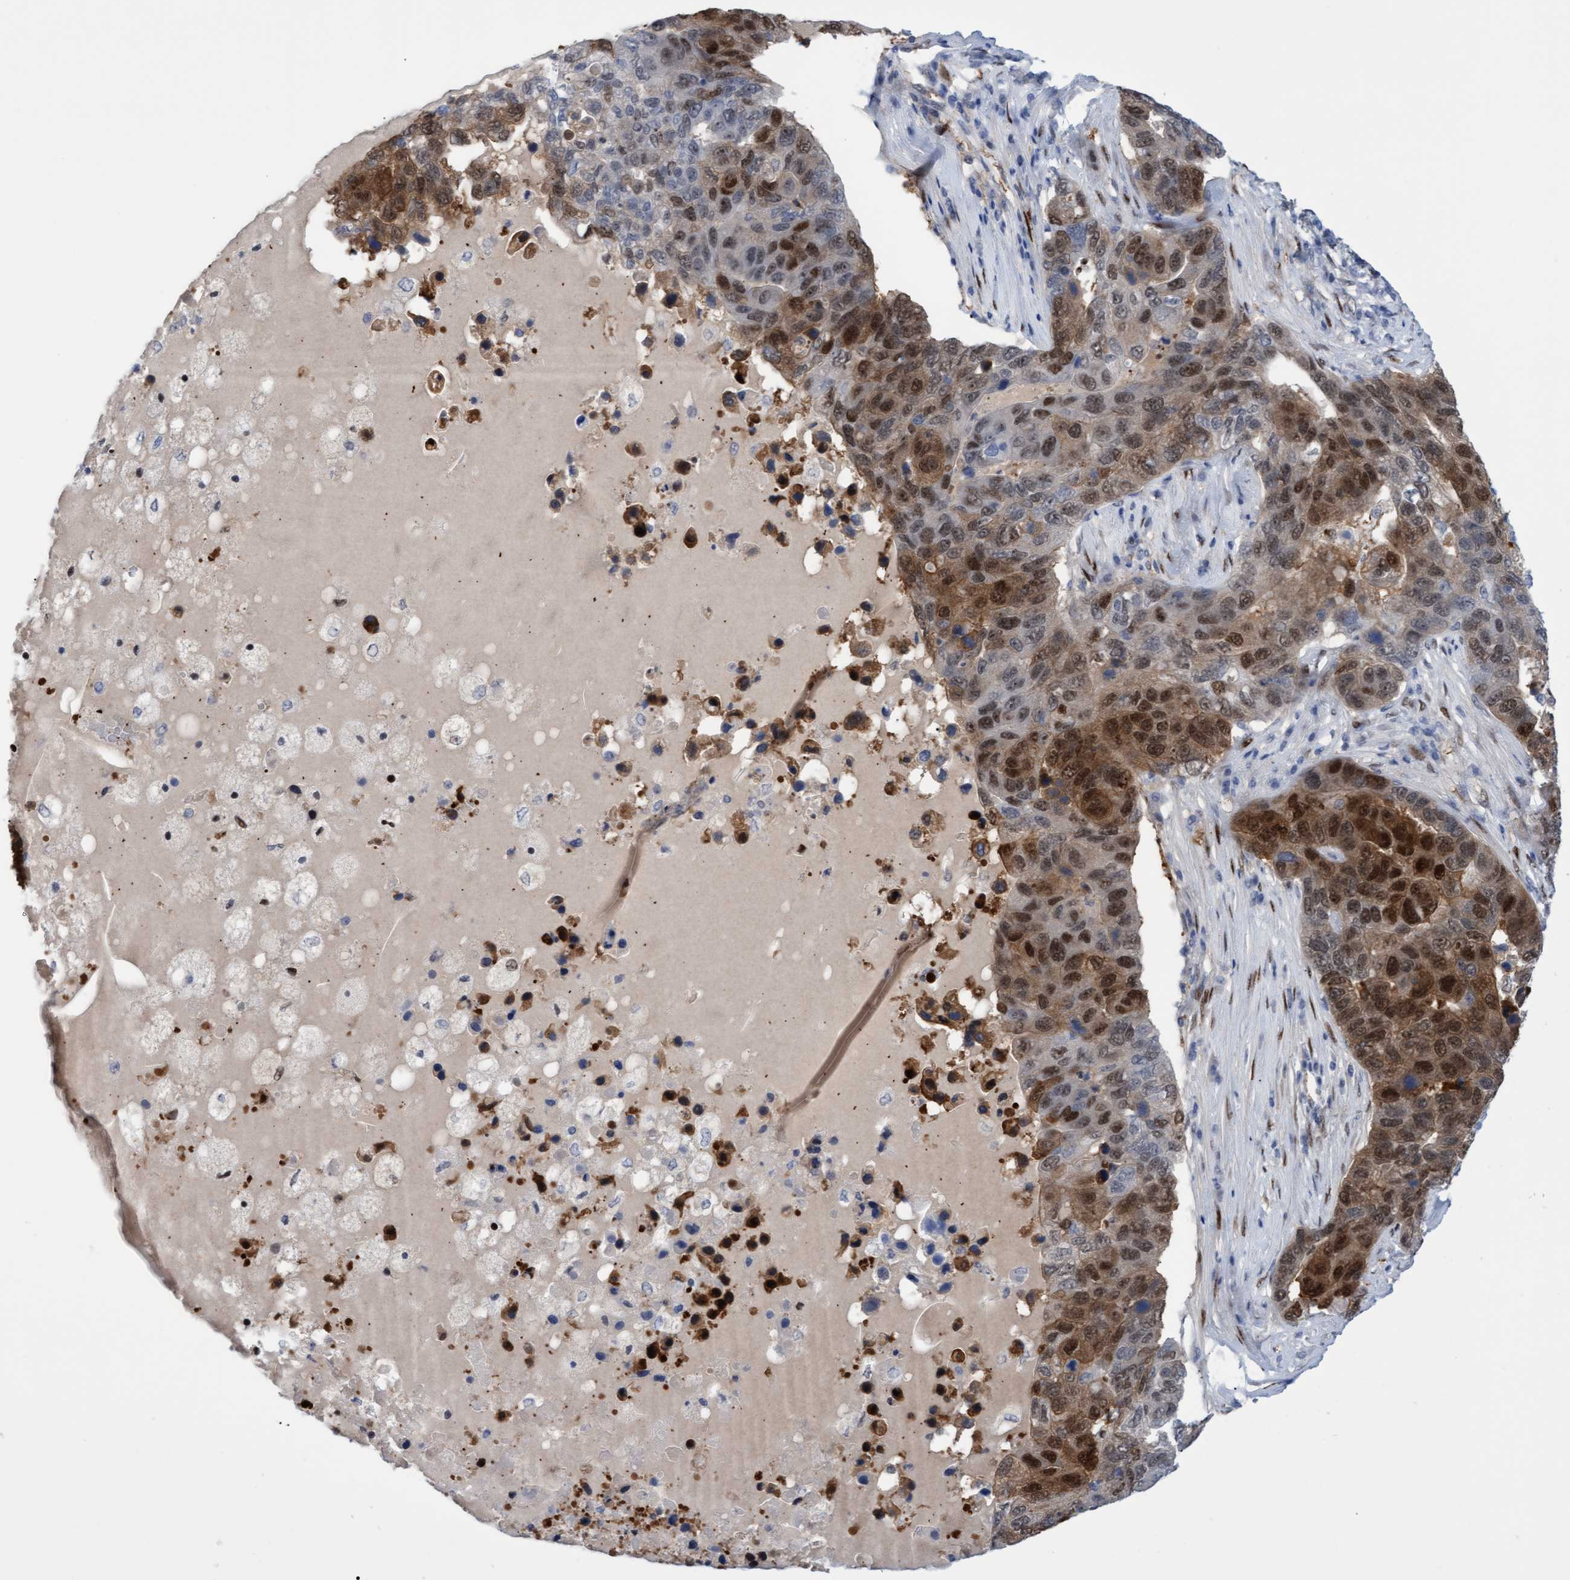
{"staining": {"intensity": "strong", "quantity": "25%-75%", "location": "cytoplasmic/membranous,nuclear"}, "tissue": "pancreatic cancer", "cell_type": "Tumor cells", "image_type": "cancer", "snomed": [{"axis": "morphology", "description": "Adenocarcinoma, NOS"}, {"axis": "topography", "description": "Pancreas"}], "caption": "Protein analysis of pancreatic cancer tissue displays strong cytoplasmic/membranous and nuclear positivity in about 25%-75% of tumor cells.", "gene": "PINX1", "patient": {"sex": "female", "age": 61}}